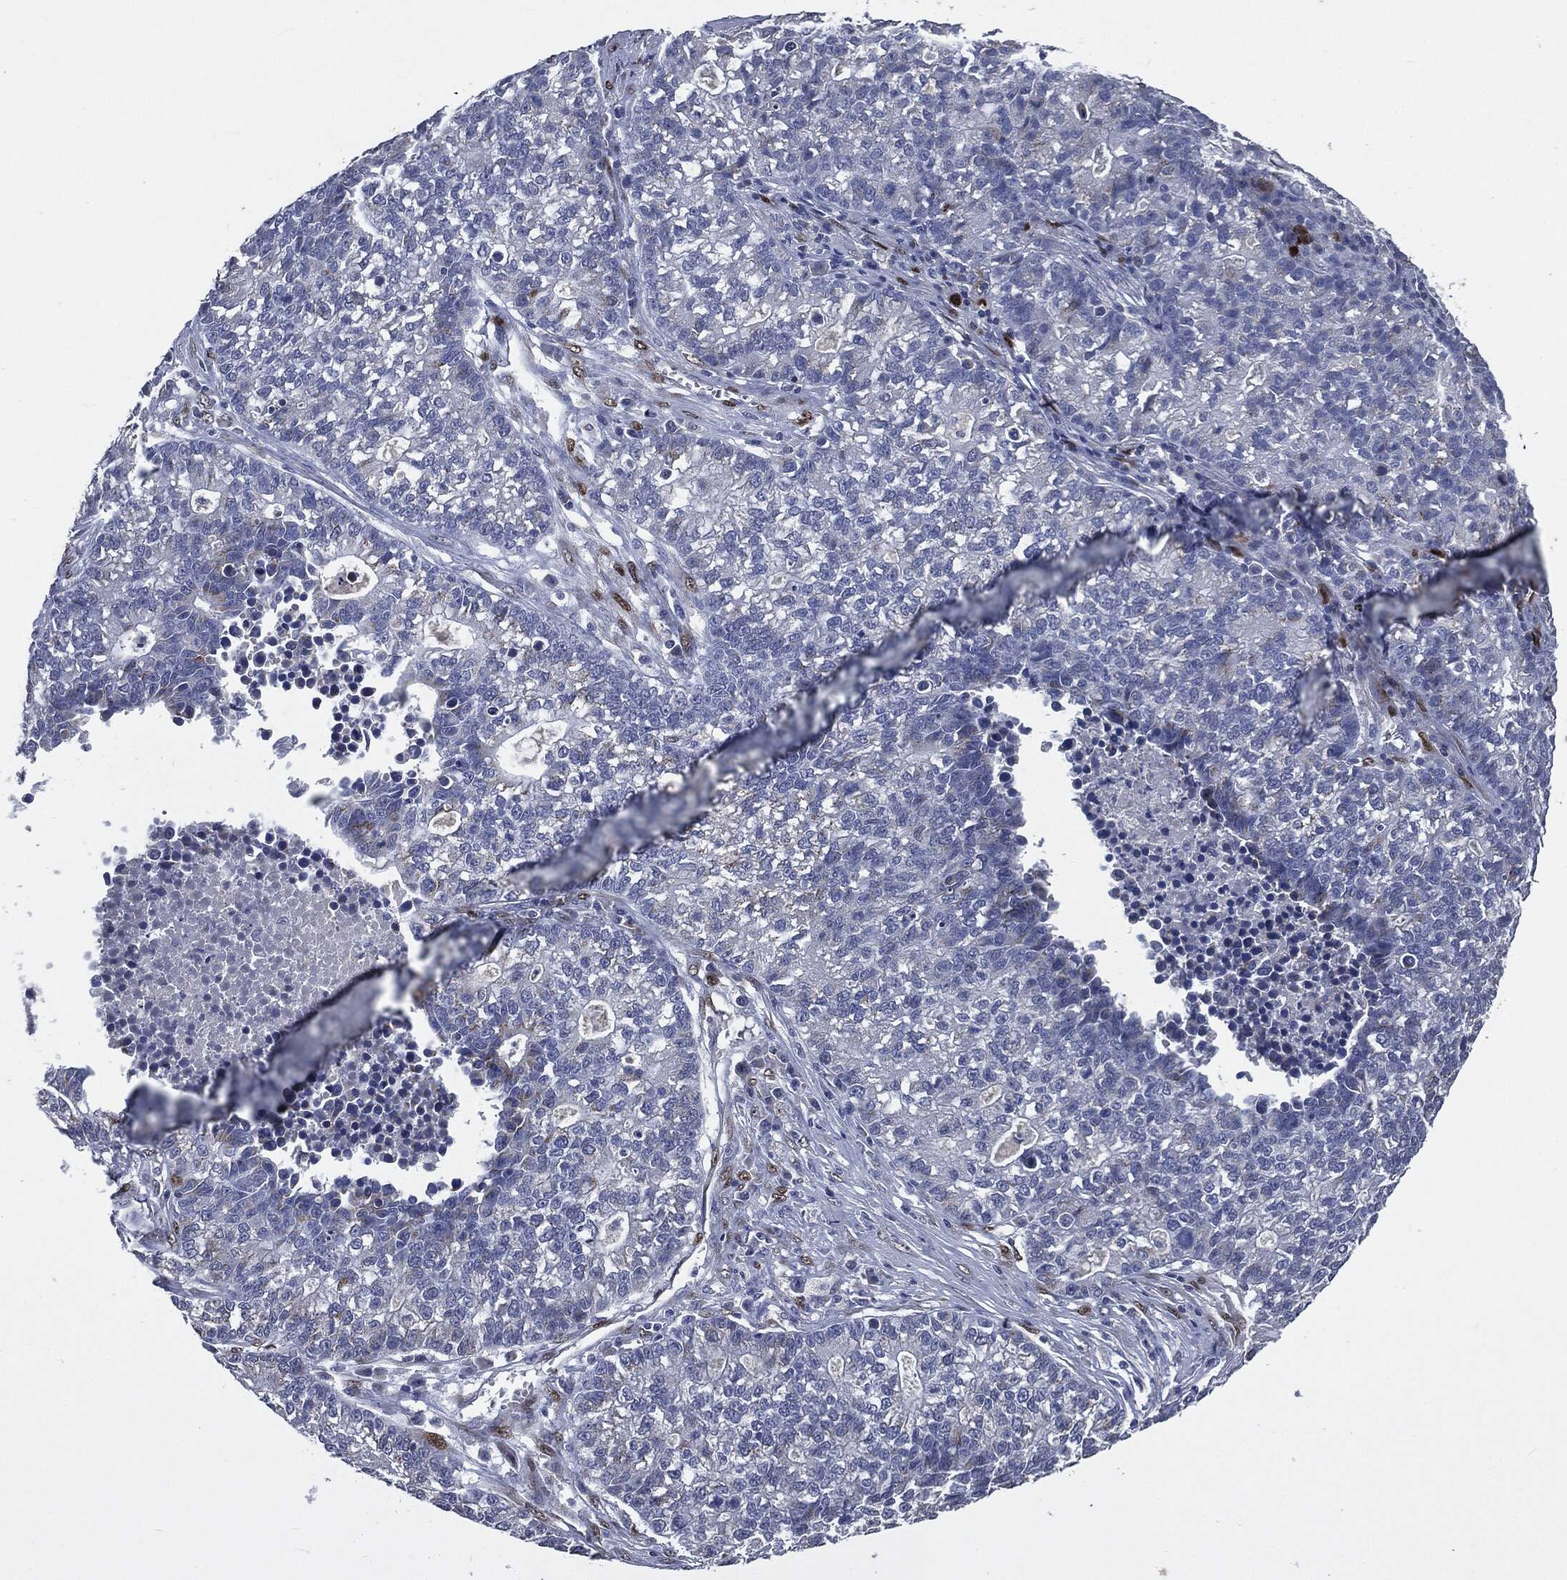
{"staining": {"intensity": "negative", "quantity": "none", "location": "none"}, "tissue": "lung cancer", "cell_type": "Tumor cells", "image_type": "cancer", "snomed": [{"axis": "morphology", "description": "Adenocarcinoma, NOS"}, {"axis": "topography", "description": "Lung"}], "caption": "Immunohistochemistry image of human lung adenocarcinoma stained for a protein (brown), which displays no positivity in tumor cells. (DAB immunohistochemistry, high magnification).", "gene": "CASD1", "patient": {"sex": "male", "age": 57}}